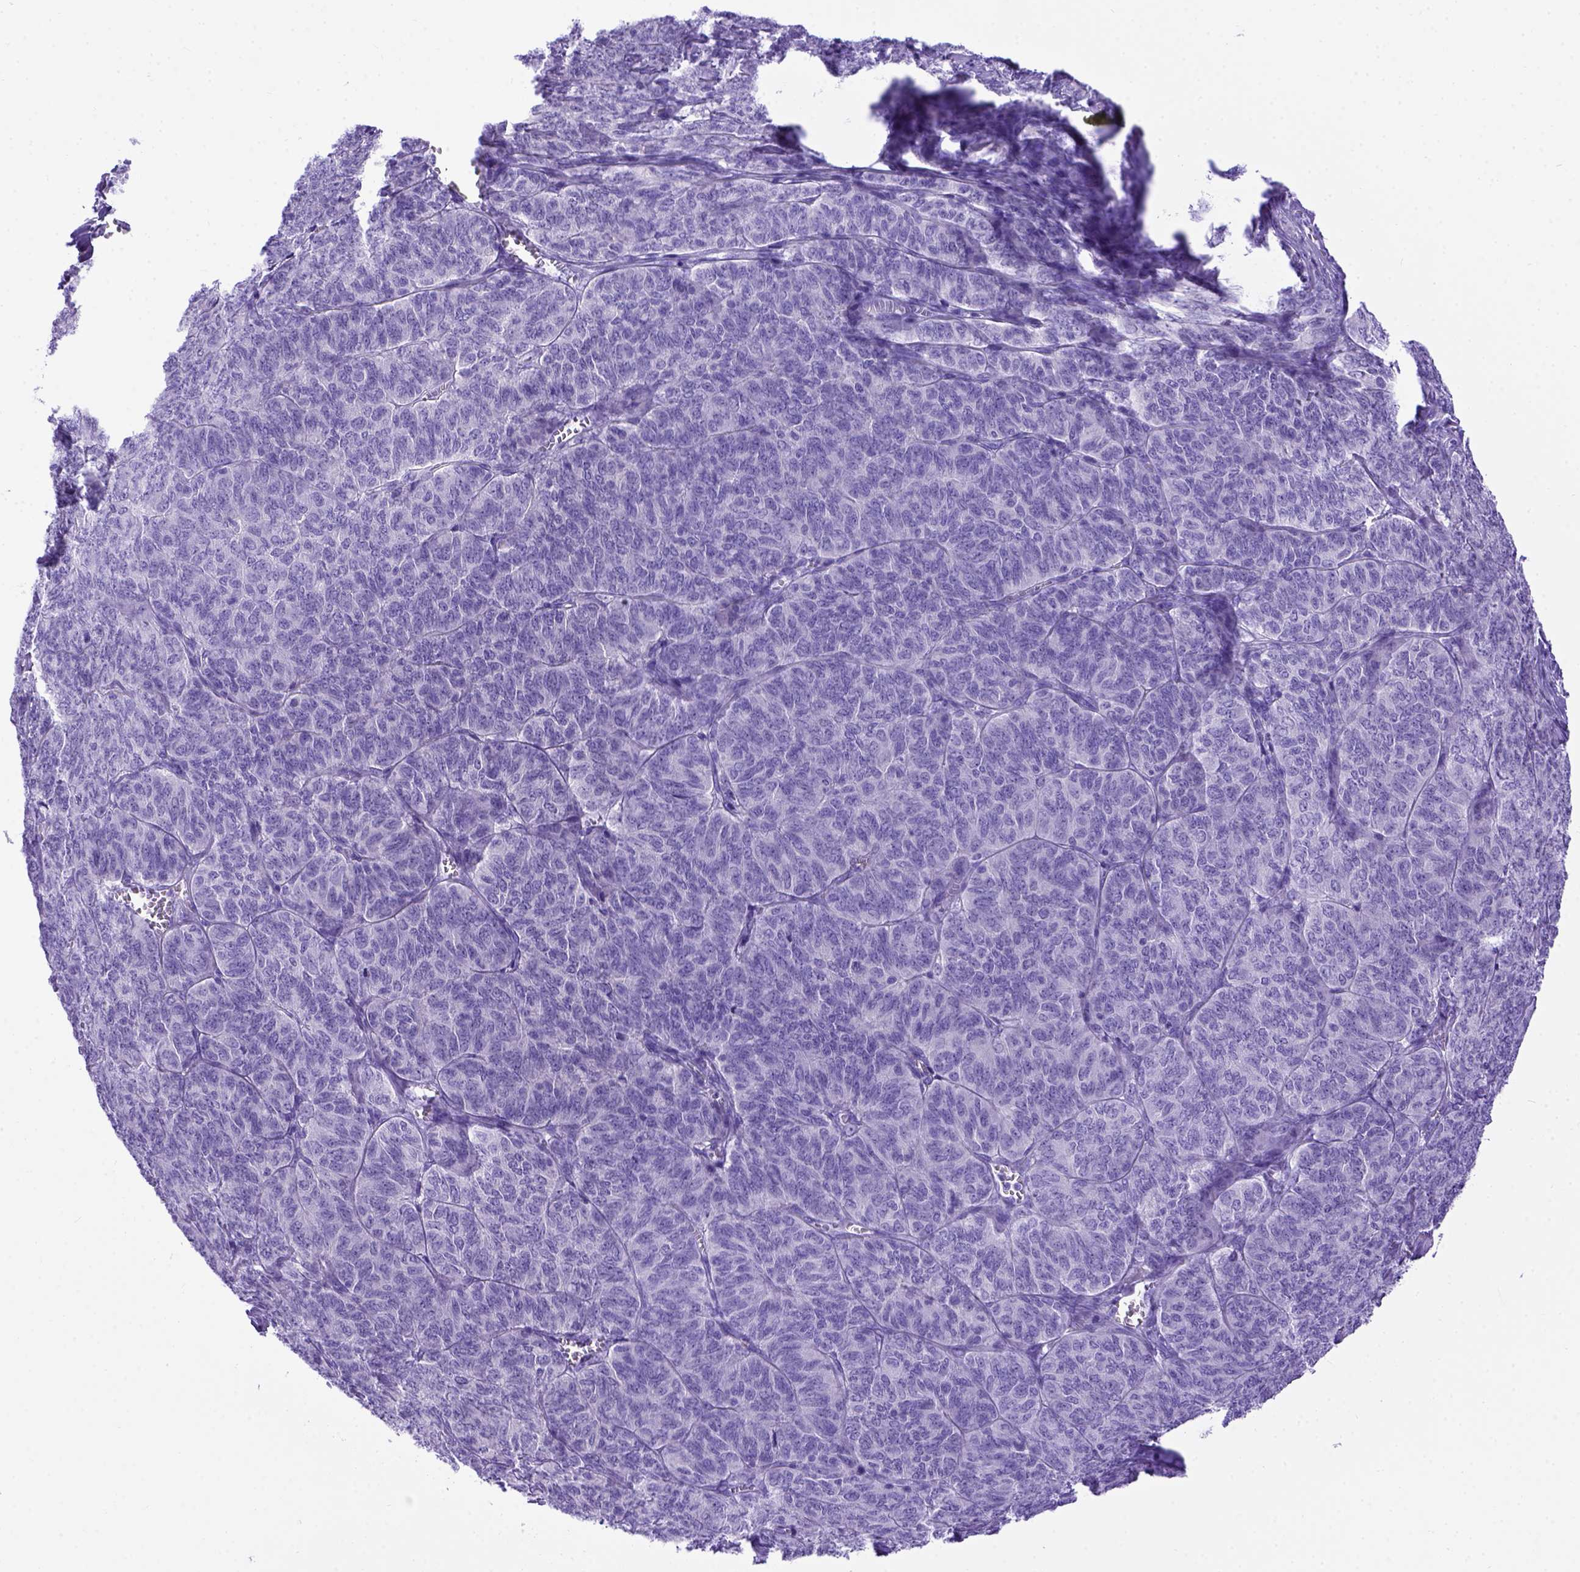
{"staining": {"intensity": "negative", "quantity": "none", "location": "none"}, "tissue": "ovarian cancer", "cell_type": "Tumor cells", "image_type": "cancer", "snomed": [{"axis": "morphology", "description": "Carcinoma, endometroid"}, {"axis": "topography", "description": "Ovary"}], "caption": "Immunohistochemistry (IHC) of human endometroid carcinoma (ovarian) shows no staining in tumor cells.", "gene": "MEOX2", "patient": {"sex": "female", "age": 80}}